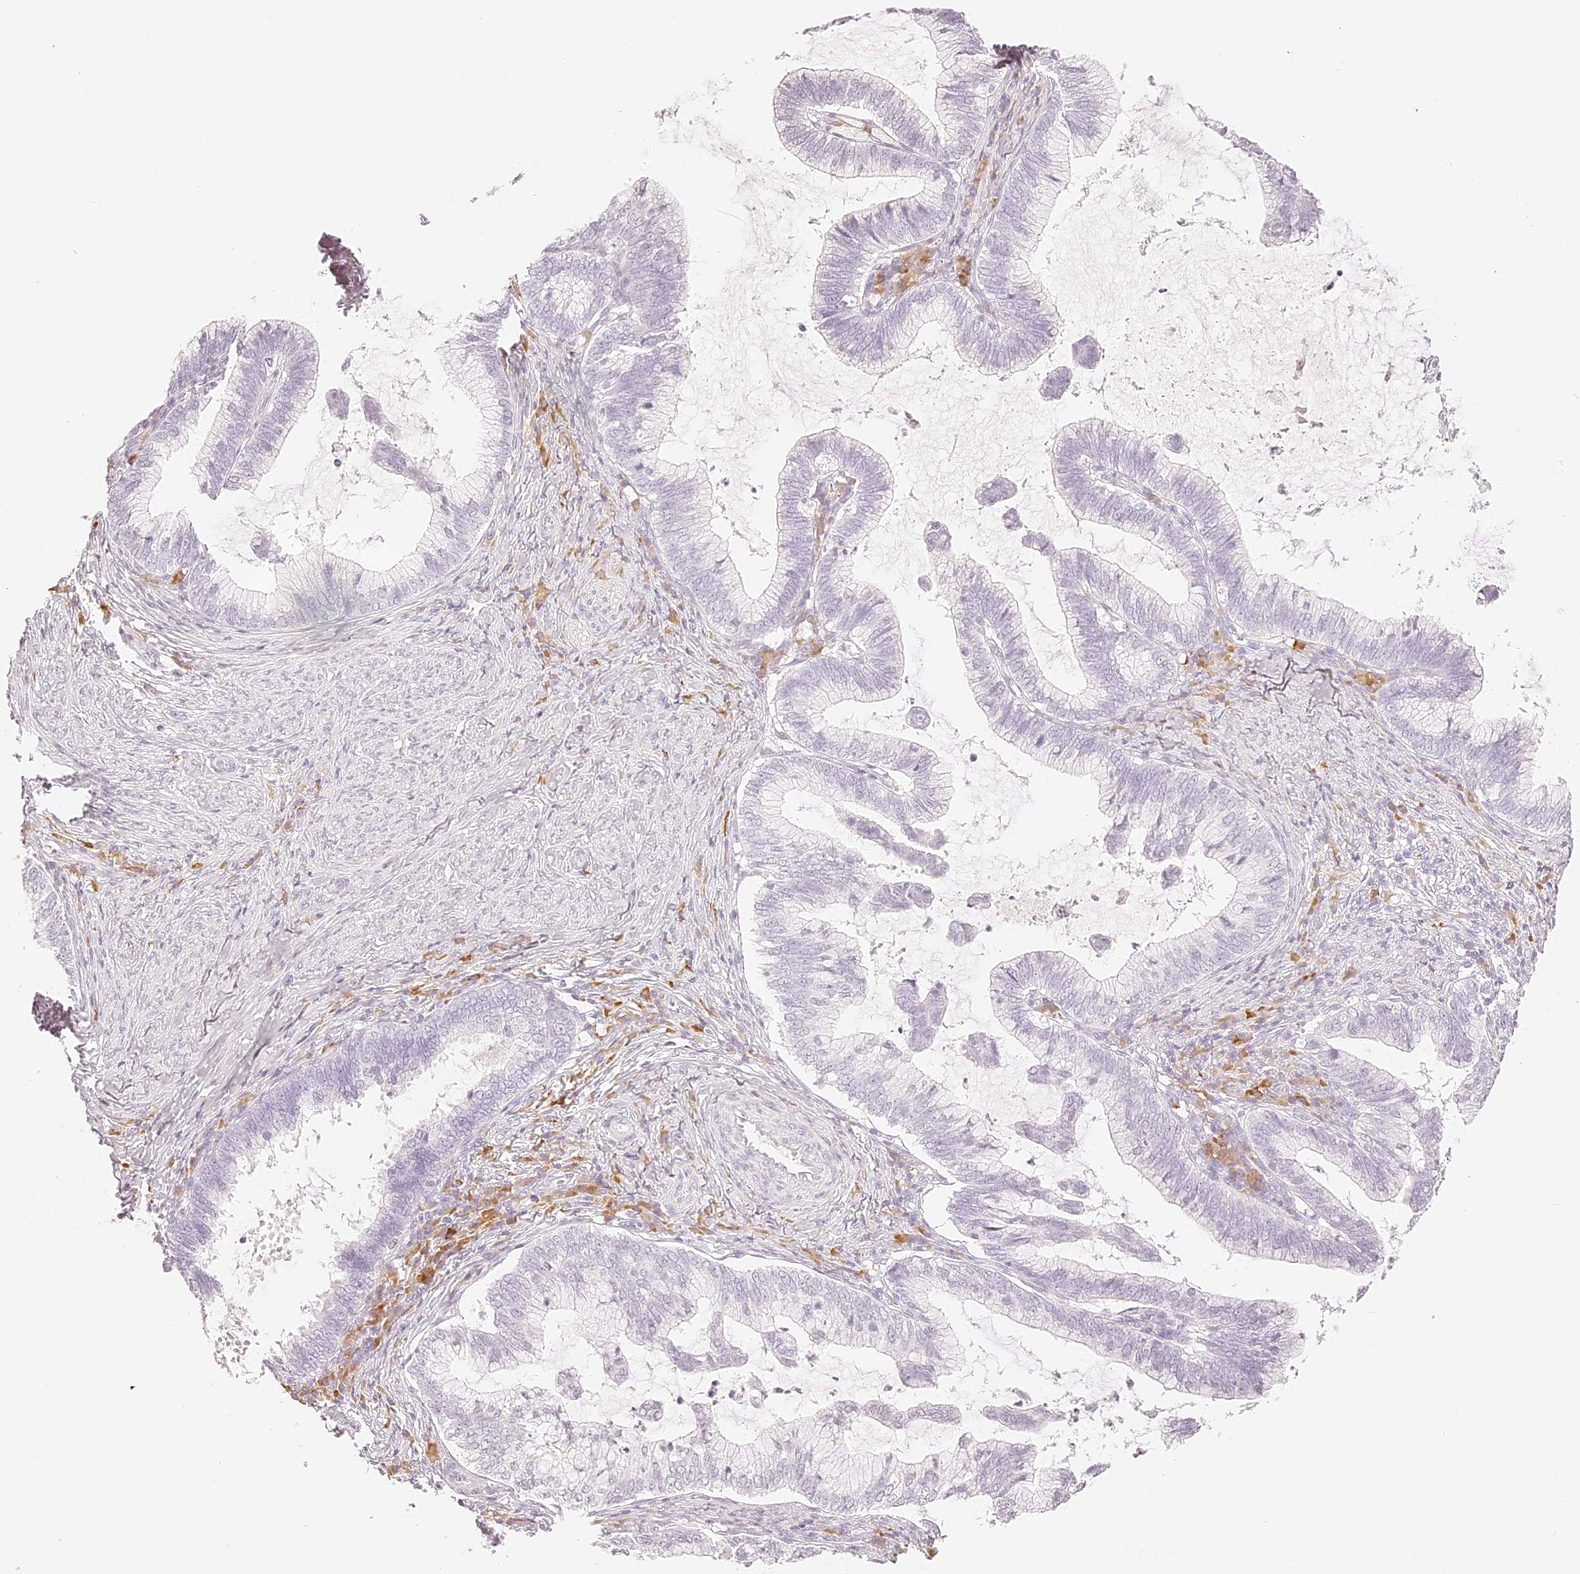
{"staining": {"intensity": "negative", "quantity": "none", "location": "none"}, "tissue": "cervical cancer", "cell_type": "Tumor cells", "image_type": "cancer", "snomed": [{"axis": "morphology", "description": "Adenocarcinoma, NOS"}, {"axis": "topography", "description": "Cervix"}], "caption": "A high-resolution photomicrograph shows IHC staining of adenocarcinoma (cervical), which displays no significant staining in tumor cells. Nuclei are stained in blue.", "gene": "TRIM45", "patient": {"sex": "female", "age": 36}}